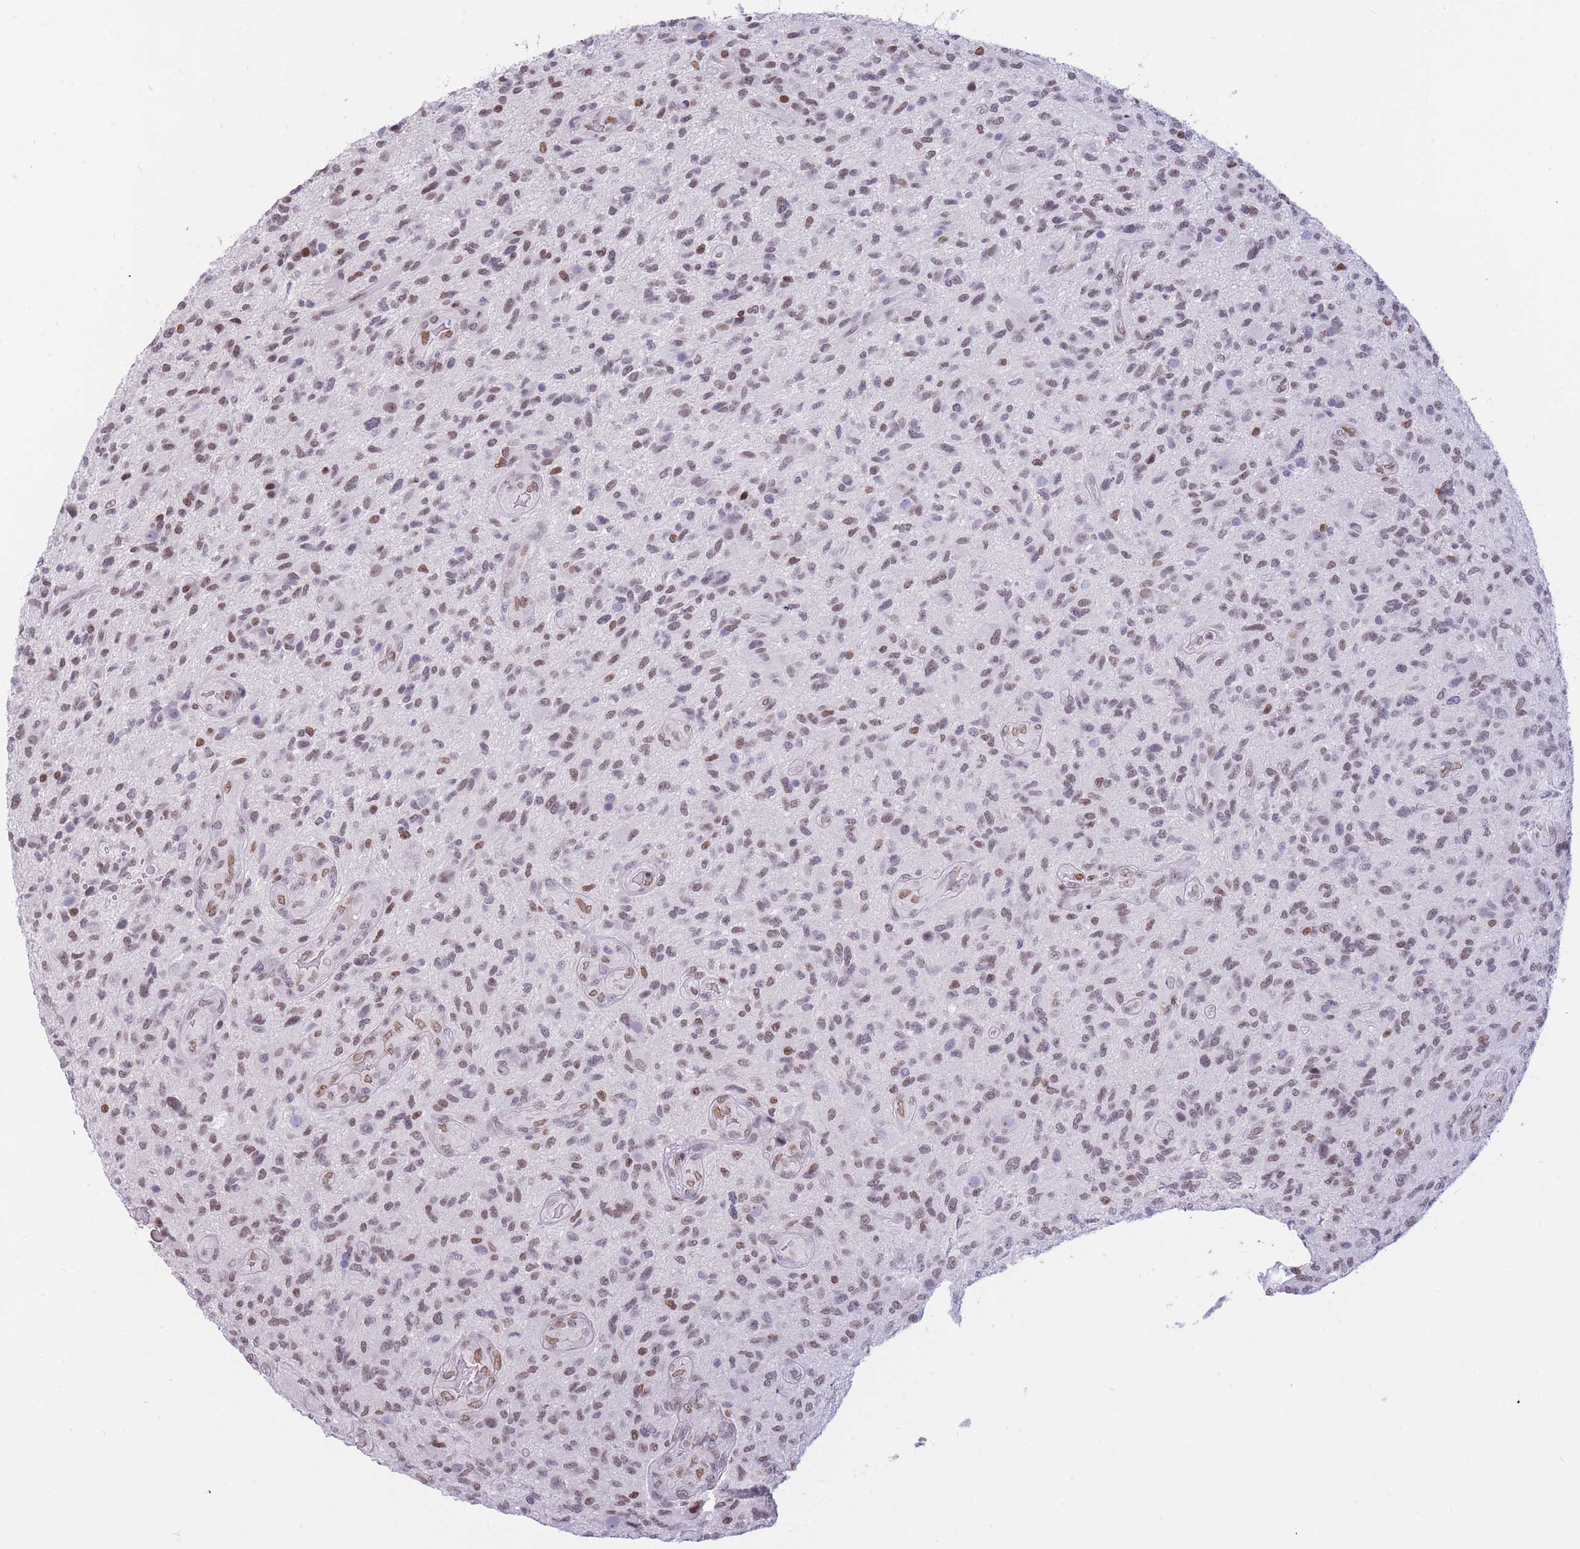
{"staining": {"intensity": "weak", "quantity": ">75%", "location": "nuclear"}, "tissue": "glioma", "cell_type": "Tumor cells", "image_type": "cancer", "snomed": [{"axis": "morphology", "description": "Glioma, malignant, High grade"}, {"axis": "topography", "description": "Brain"}], "caption": "Protein staining of glioma tissue exhibits weak nuclear expression in approximately >75% of tumor cells. The protein is stained brown, and the nuclei are stained in blue (DAB IHC with brightfield microscopy, high magnification).", "gene": "HMGN1", "patient": {"sex": "male", "age": 47}}